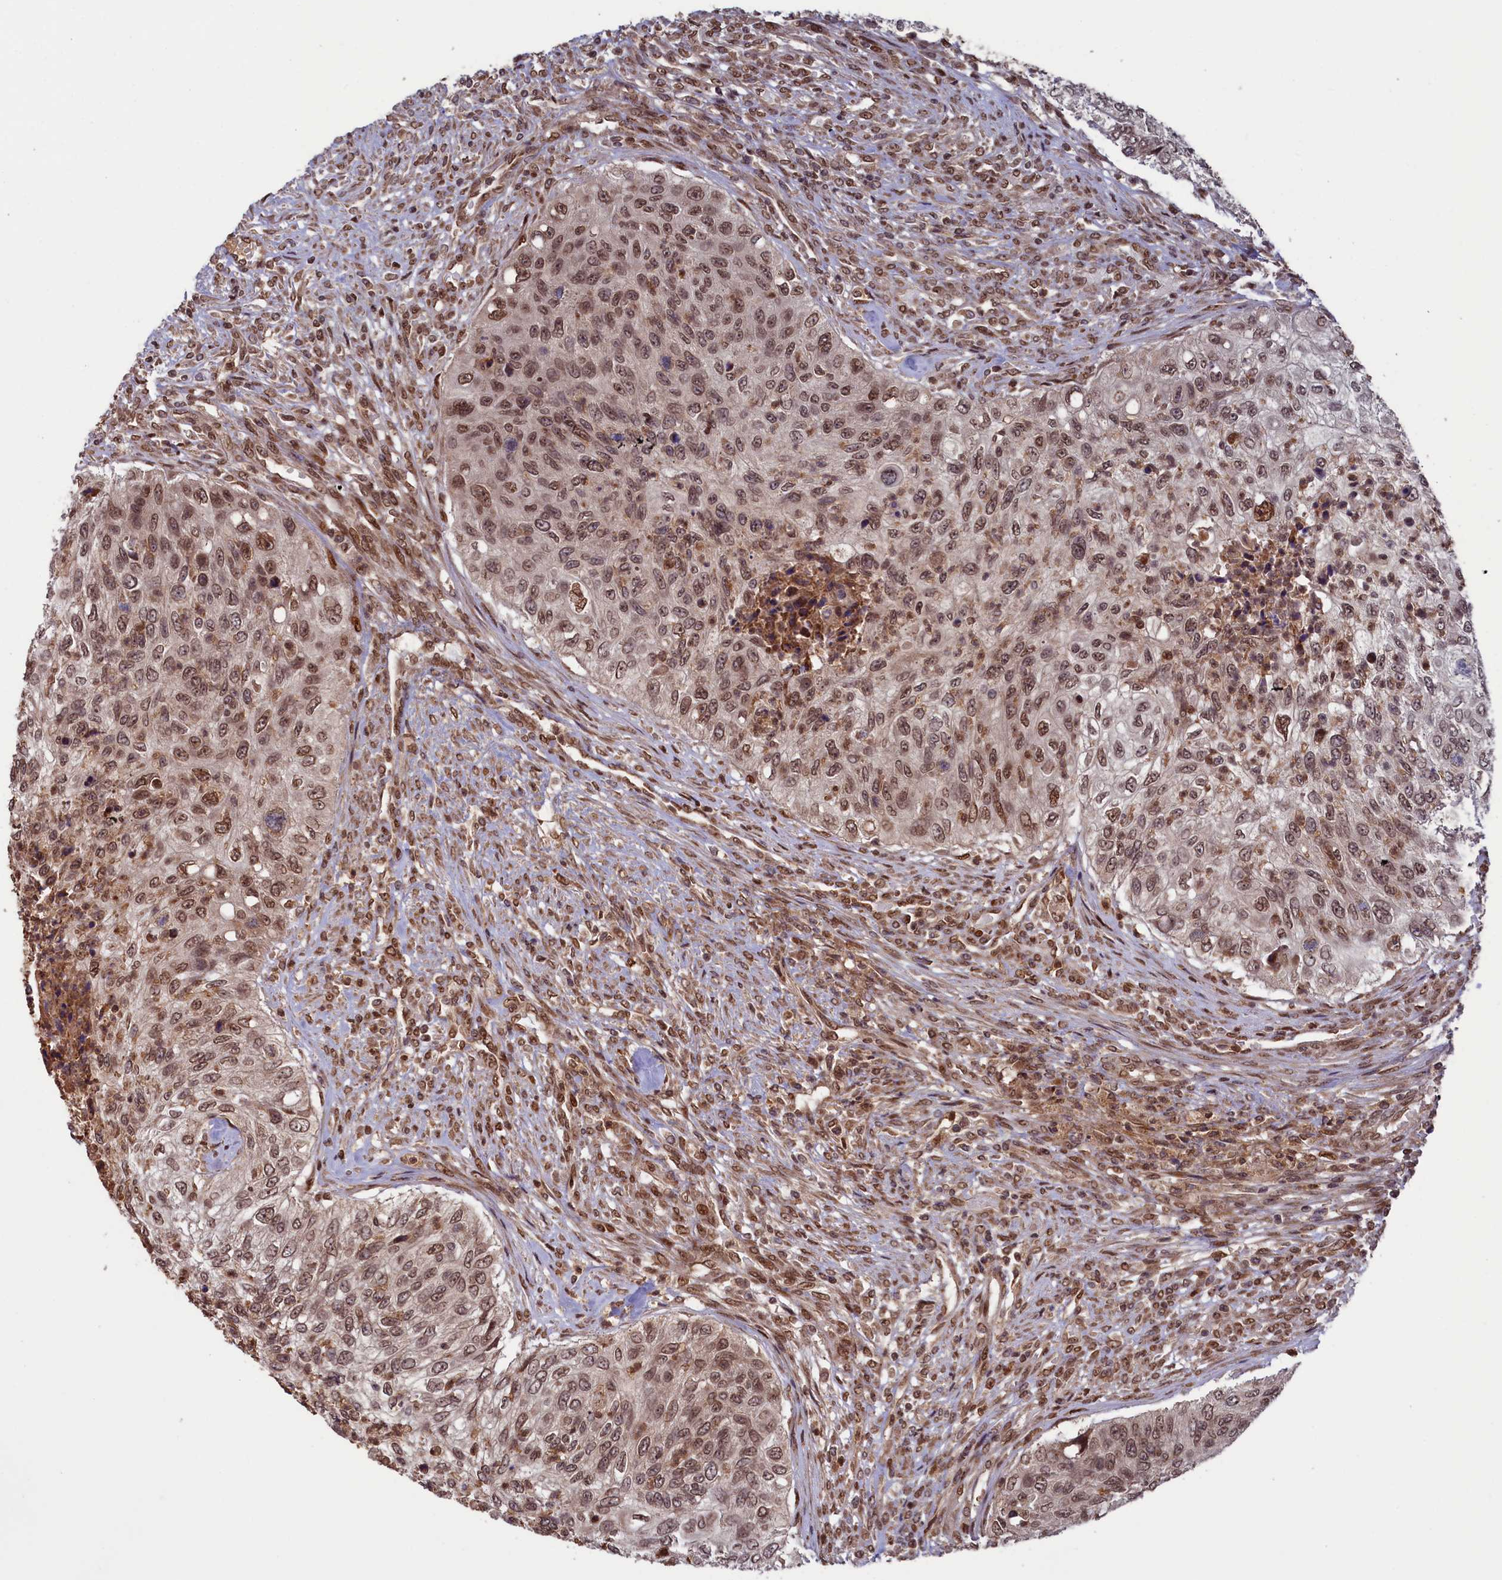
{"staining": {"intensity": "moderate", "quantity": ">75%", "location": "nuclear"}, "tissue": "urothelial cancer", "cell_type": "Tumor cells", "image_type": "cancer", "snomed": [{"axis": "morphology", "description": "Urothelial carcinoma, High grade"}, {"axis": "topography", "description": "Urinary bladder"}], "caption": "This is an image of IHC staining of high-grade urothelial carcinoma, which shows moderate expression in the nuclear of tumor cells.", "gene": "NAE1", "patient": {"sex": "female", "age": 60}}